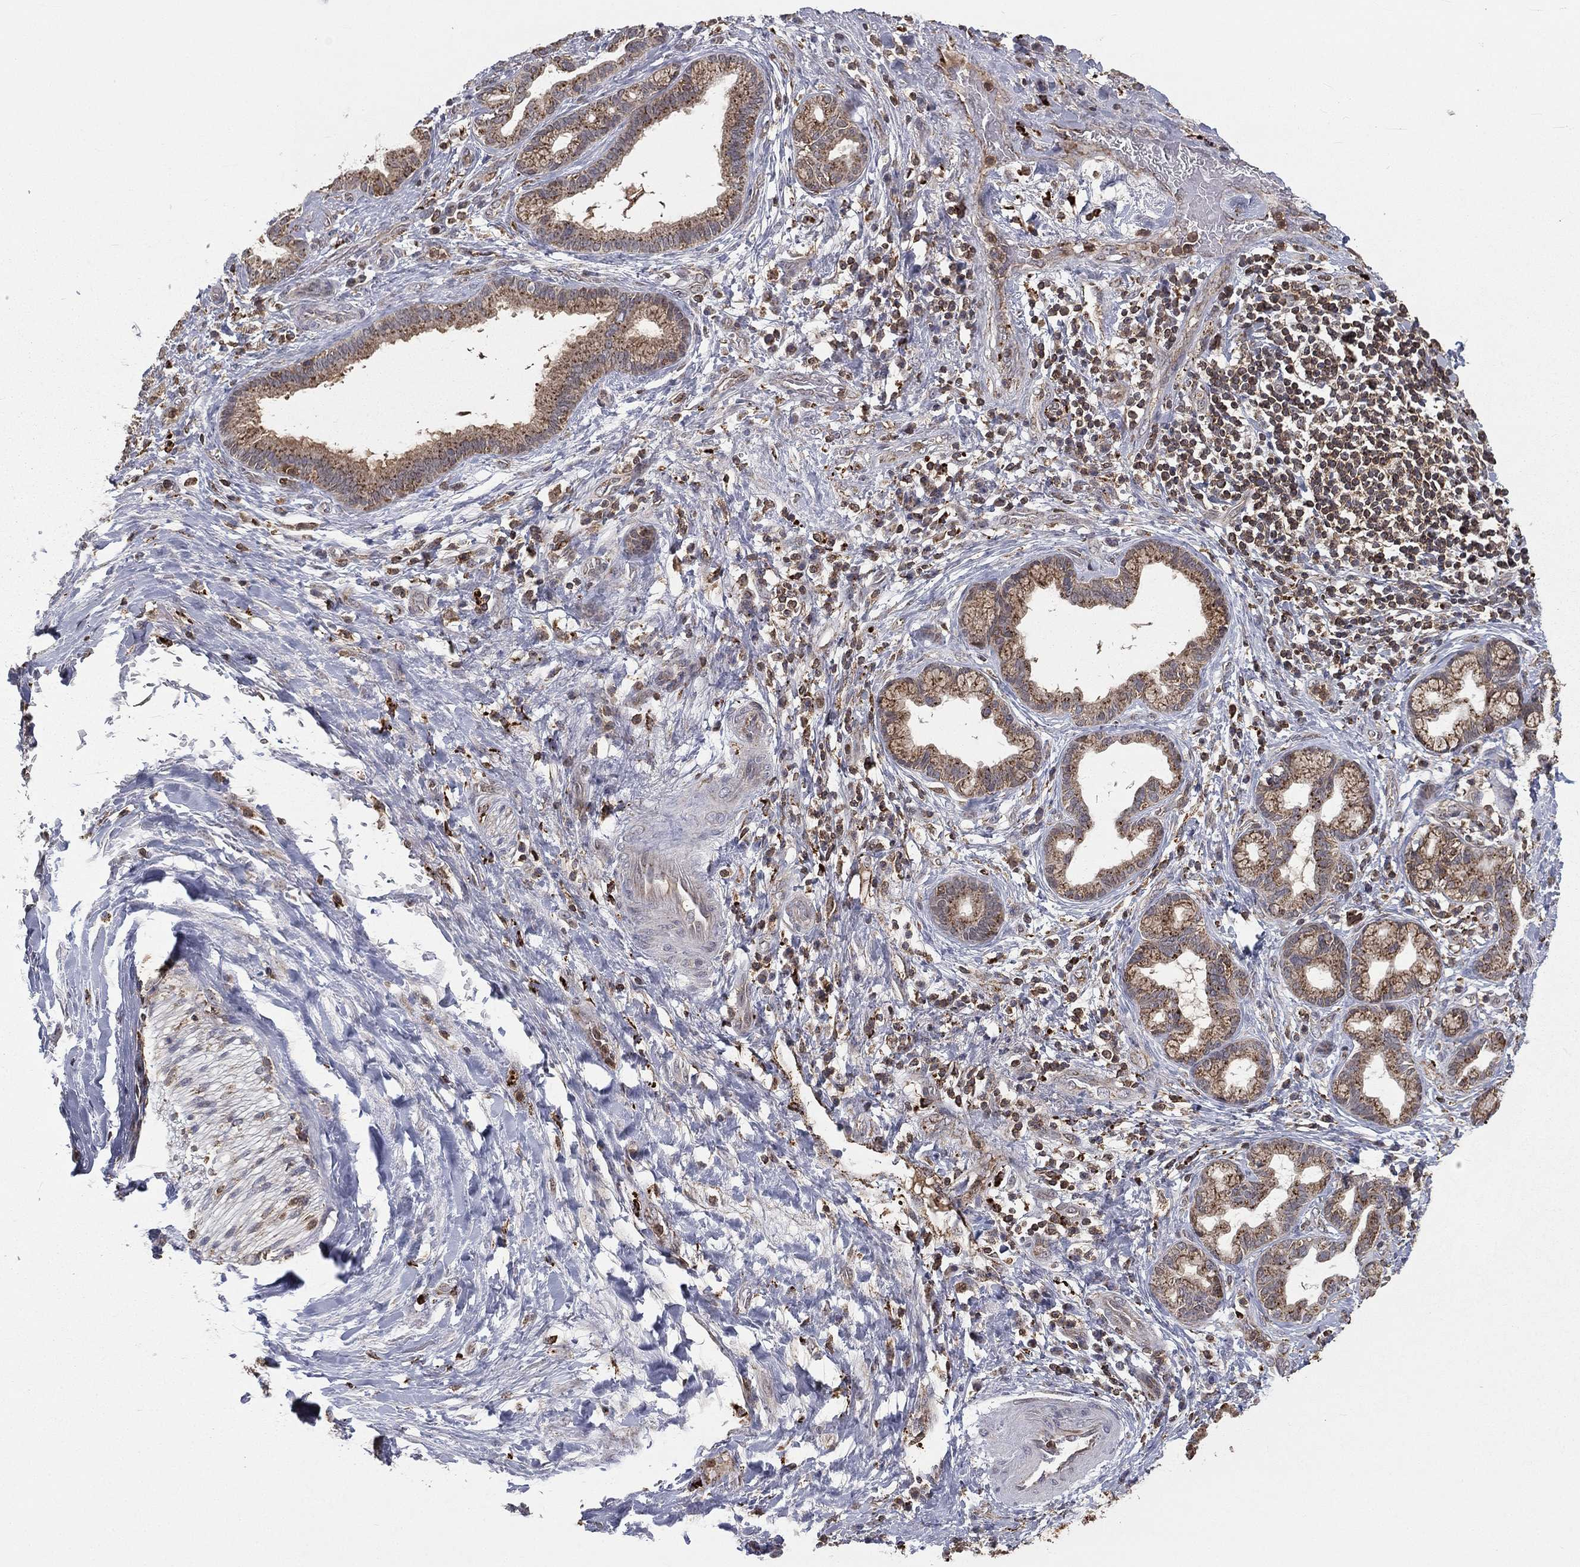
{"staining": {"intensity": "strong", "quantity": "25%-75%", "location": "cytoplasmic/membranous"}, "tissue": "liver cancer", "cell_type": "Tumor cells", "image_type": "cancer", "snomed": [{"axis": "morphology", "description": "Cholangiocarcinoma"}, {"axis": "topography", "description": "Liver"}], "caption": "Cholangiocarcinoma (liver) was stained to show a protein in brown. There is high levels of strong cytoplasmic/membranous staining in approximately 25%-75% of tumor cells.", "gene": "RIN3", "patient": {"sex": "female", "age": 73}}